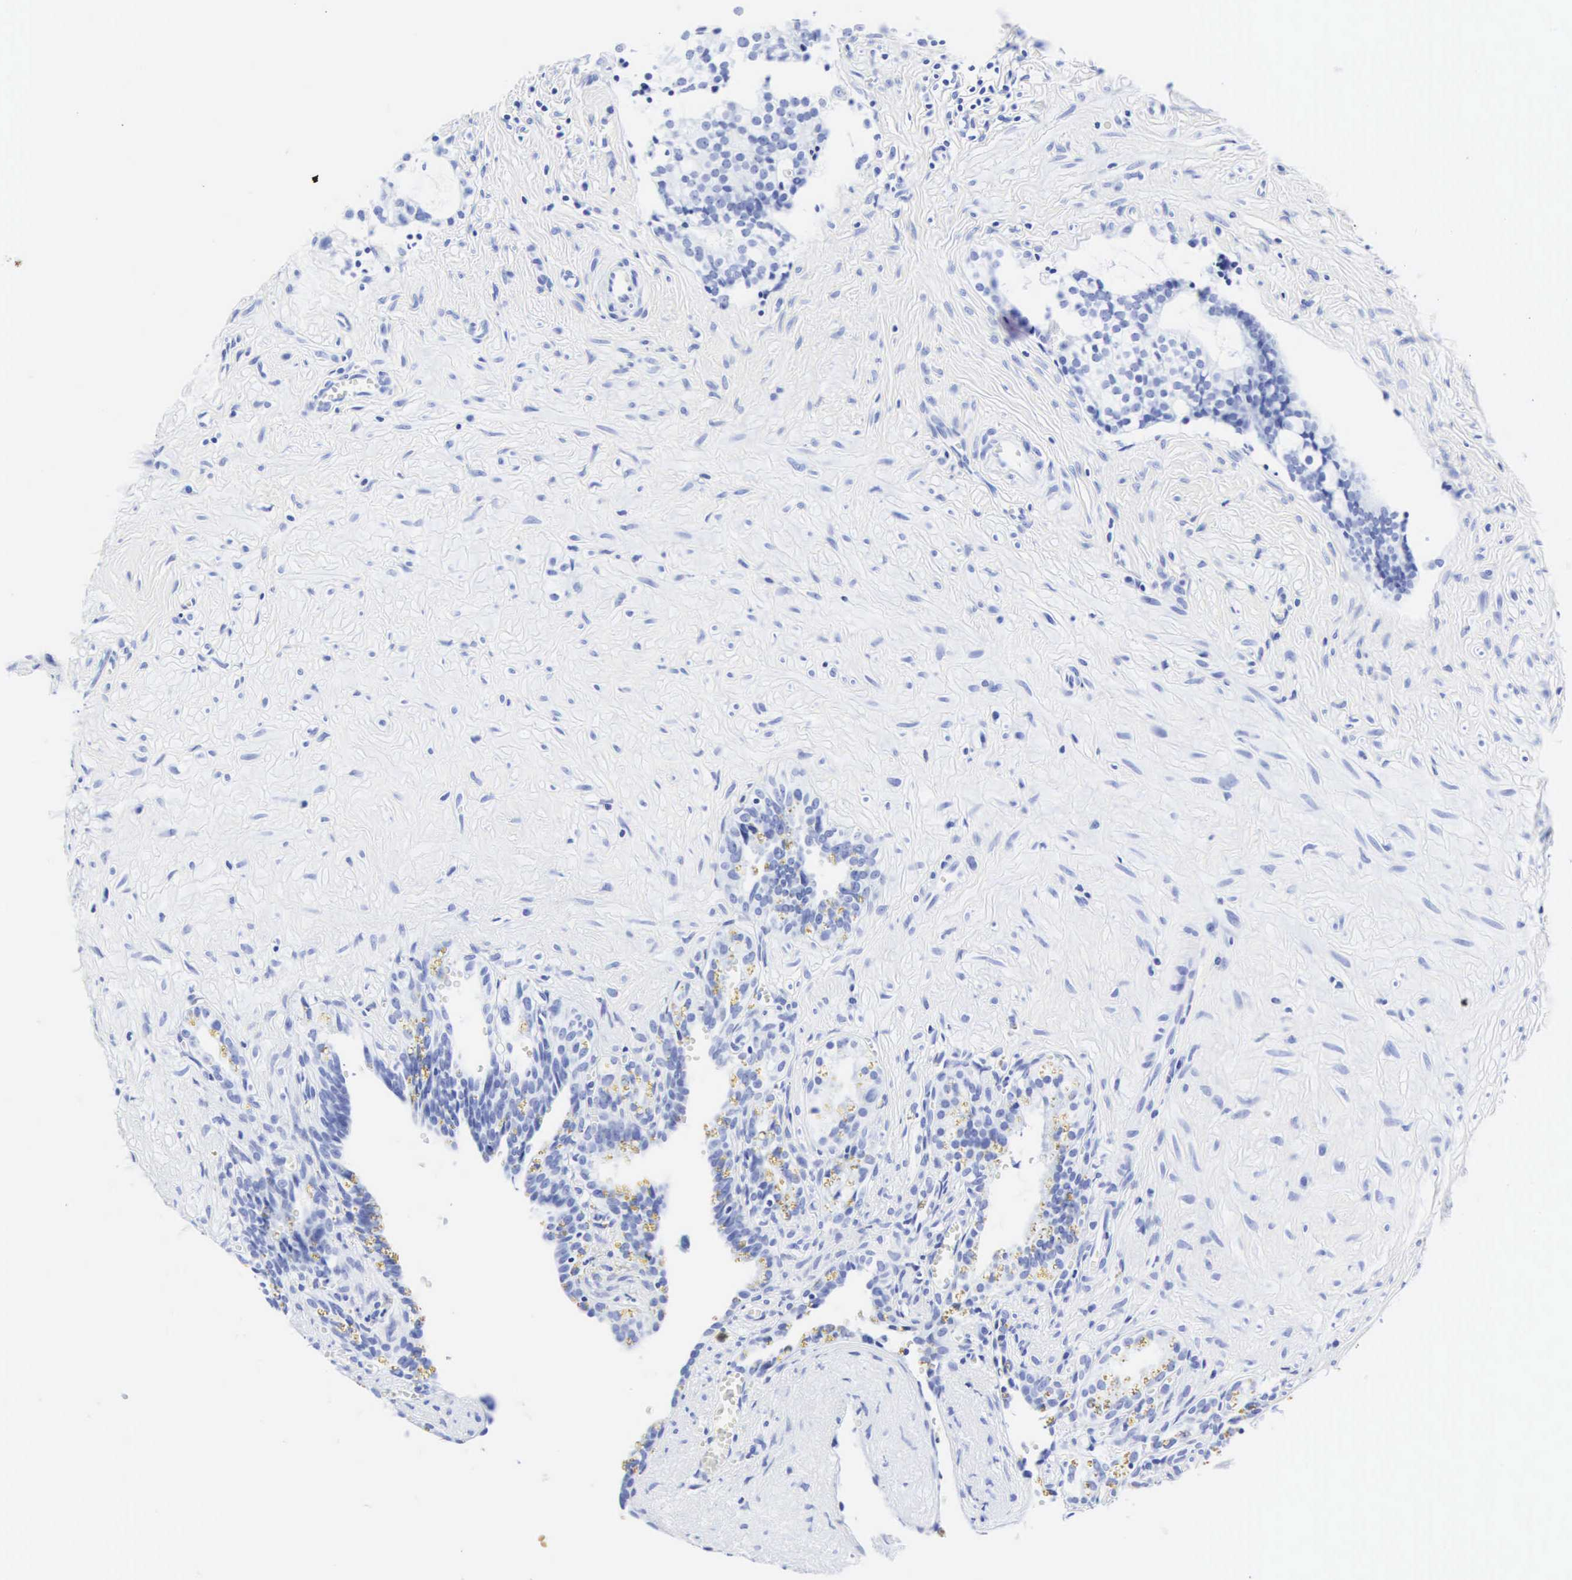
{"staining": {"intensity": "negative", "quantity": "none", "location": "none"}, "tissue": "seminal vesicle", "cell_type": "Glandular cells", "image_type": "normal", "snomed": [{"axis": "morphology", "description": "Normal tissue, NOS"}, {"axis": "topography", "description": "Seminal veicle"}], "caption": "Immunohistochemistry (IHC) of unremarkable seminal vesicle exhibits no expression in glandular cells.", "gene": "CGB3", "patient": {"sex": "male", "age": 60}}